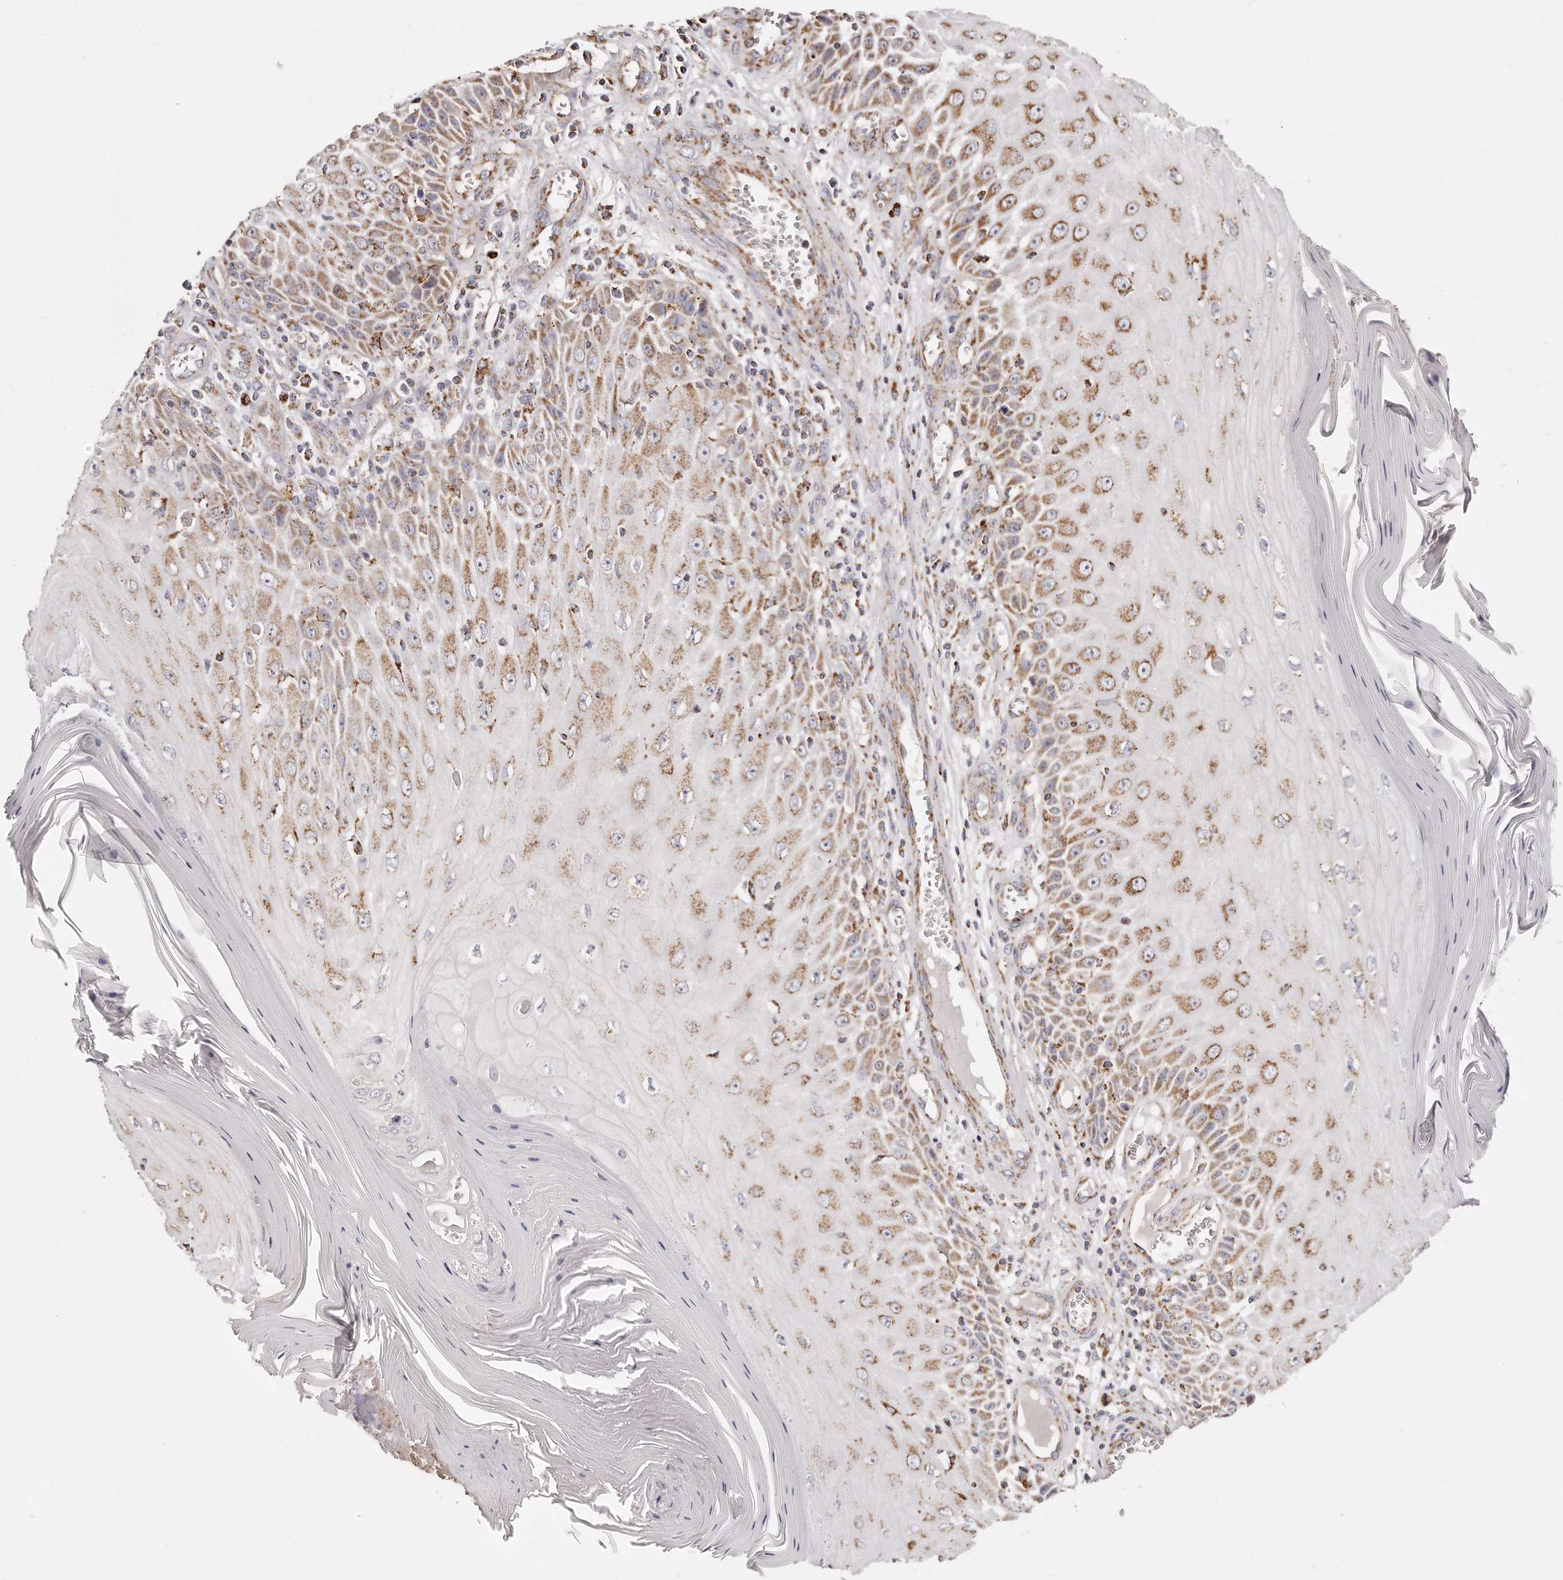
{"staining": {"intensity": "moderate", "quantity": ">75%", "location": "cytoplasmic/membranous"}, "tissue": "skin cancer", "cell_type": "Tumor cells", "image_type": "cancer", "snomed": [{"axis": "morphology", "description": "Squamous cell carcinoma, NOS"}, {"axis": "topography", "description": "Skin"}], "caption": "Tumor cells reveal moderate cytoplasmic/membranous expression in about >75% of cells in squamous cell carcinoma (skin). (DAB IHC, brown staining for protein, blue staining for nuclei).", "gene": "RTKN", "patient": {"sex": "female", "age": 73}}